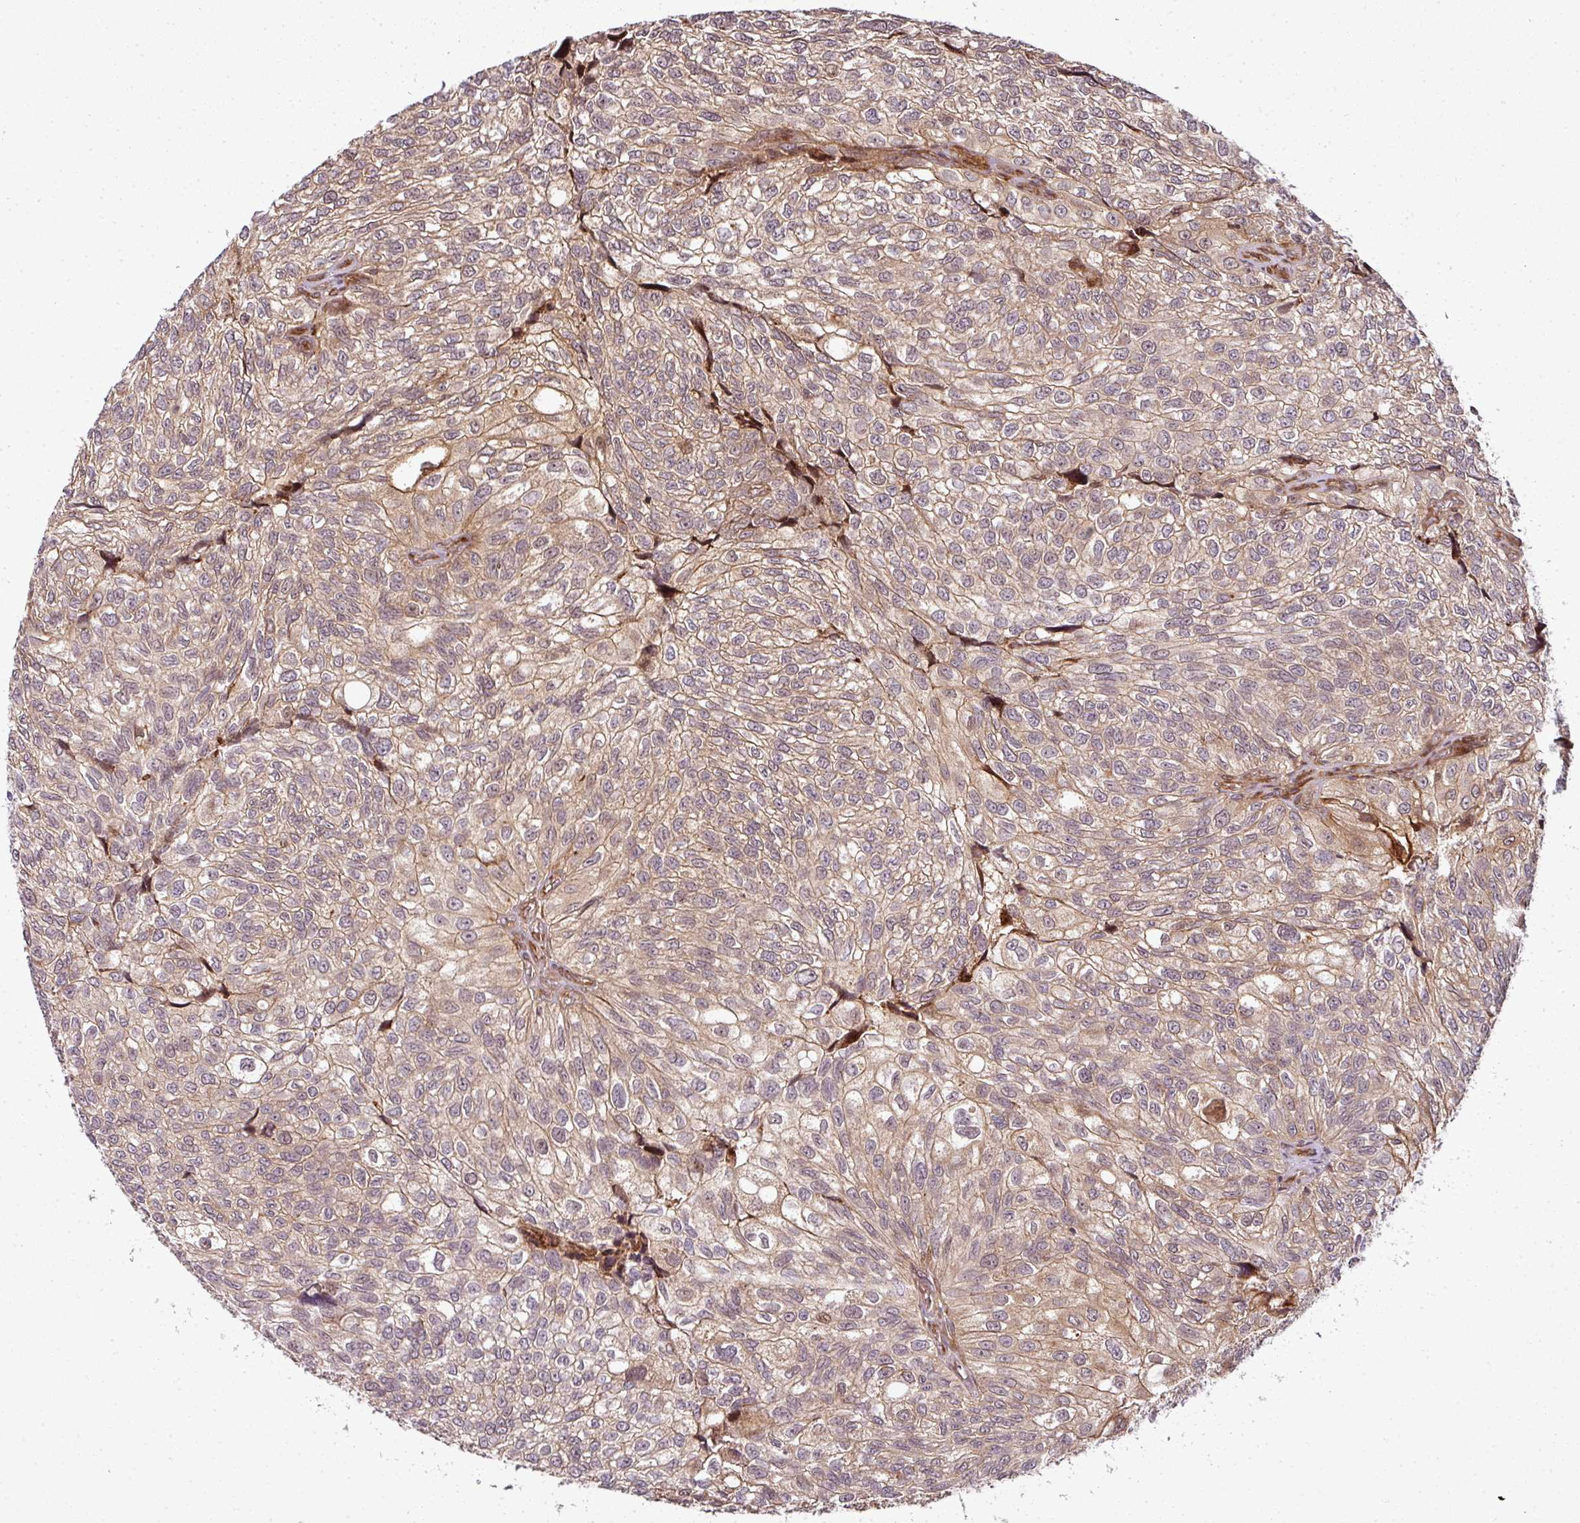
{"staining": {"intensity": "moderate", "quantity": ">75%", "location": "cytoplasmic/membranous"}, "tissue": "urothelial cancer", "cell_type": "Tumor cells", "image_type": "cancer", "snomed": [{"axis": "morphology", "description": "Urothelial carcinoma, NOS"}, {"axis": "topography", "description": "Urinary bladder"}], "caption": "About >75% of tumor cells in human transitional cell carcinoma display moderate cytoplasmic/membranous protein expression as visualized by brown immunohistochemical staining.", "gene": "ATAT1", "patient": {"sex": "male", "age": 87}}